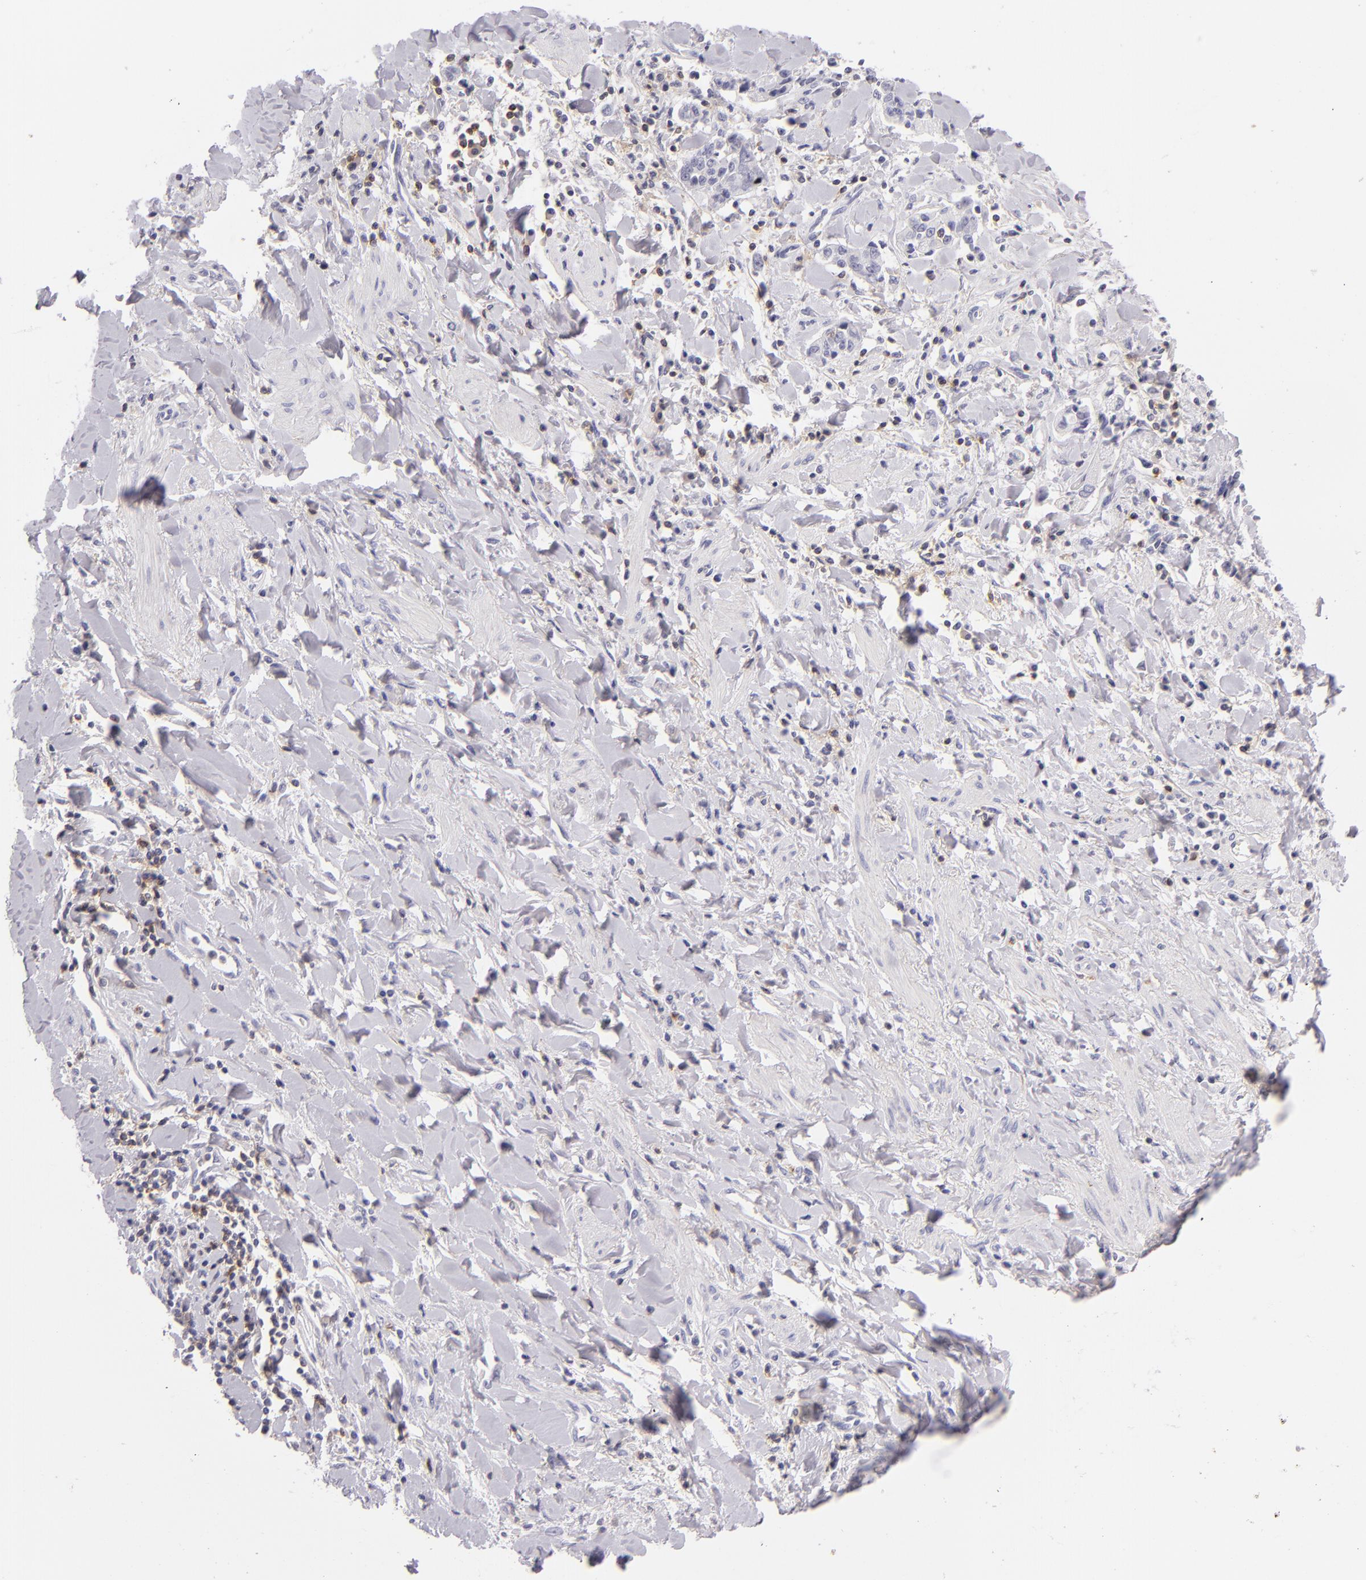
{"staining": {"intensity": "negative", "quantity": "none", "location": "none"}, "tissue": "liver cancer", "cell_type": "Tumor cells", "image_type": "cancer", "snomed": [{"axis": "morphology", "description": "Cholangiocarcinoma"}, {"axis": "topography", "description": "Liver"}], "caption": "A high-resolution micrograph shows IHC staining of cholangiocarcinoma (liver), which shows no significant positivity in tumor cells.", "gene": "CD48", "patient": {"sex": "male", "age": 57}}